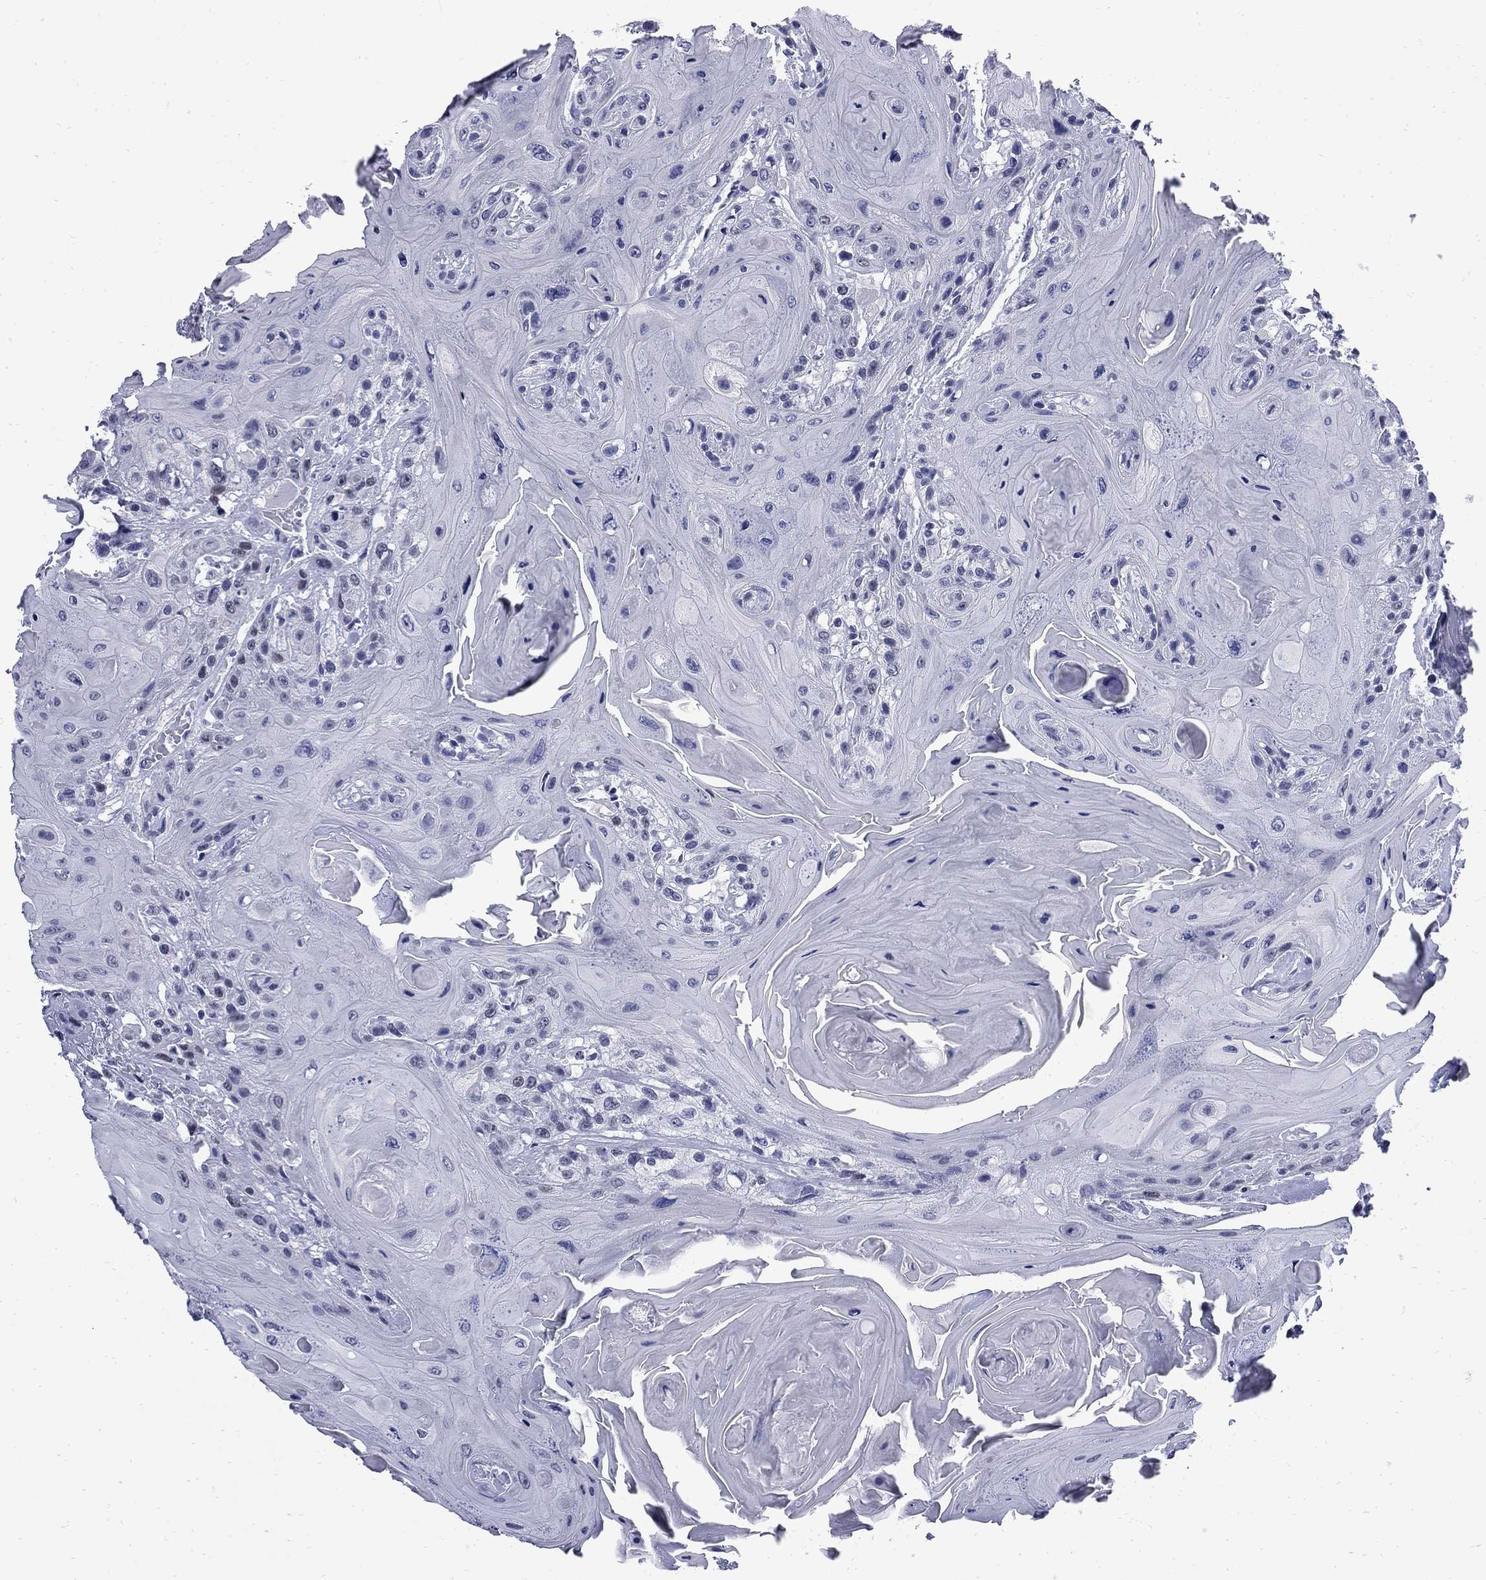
{"staining": {"intensity": "negative", "quantity": "none", "location": "none"}, "tissue": "head and neck cancer", "cell_type": "Tumor cells", "image_type": "cancer", "snomed": [{"axis": "morphology", "description": "Squamous cell carcinoma, NOS"}, {"axis": "topography", "description": "Head-Neck"}], "caption": "Tumor cells show no significant protein expression in head and neck squamous cell carcinoma. (DAB immunohistochemistry (IHC) with hematoxylin counter stain).", "gene": "MGARP", "patient": {"sex": "female", "age": 59}}